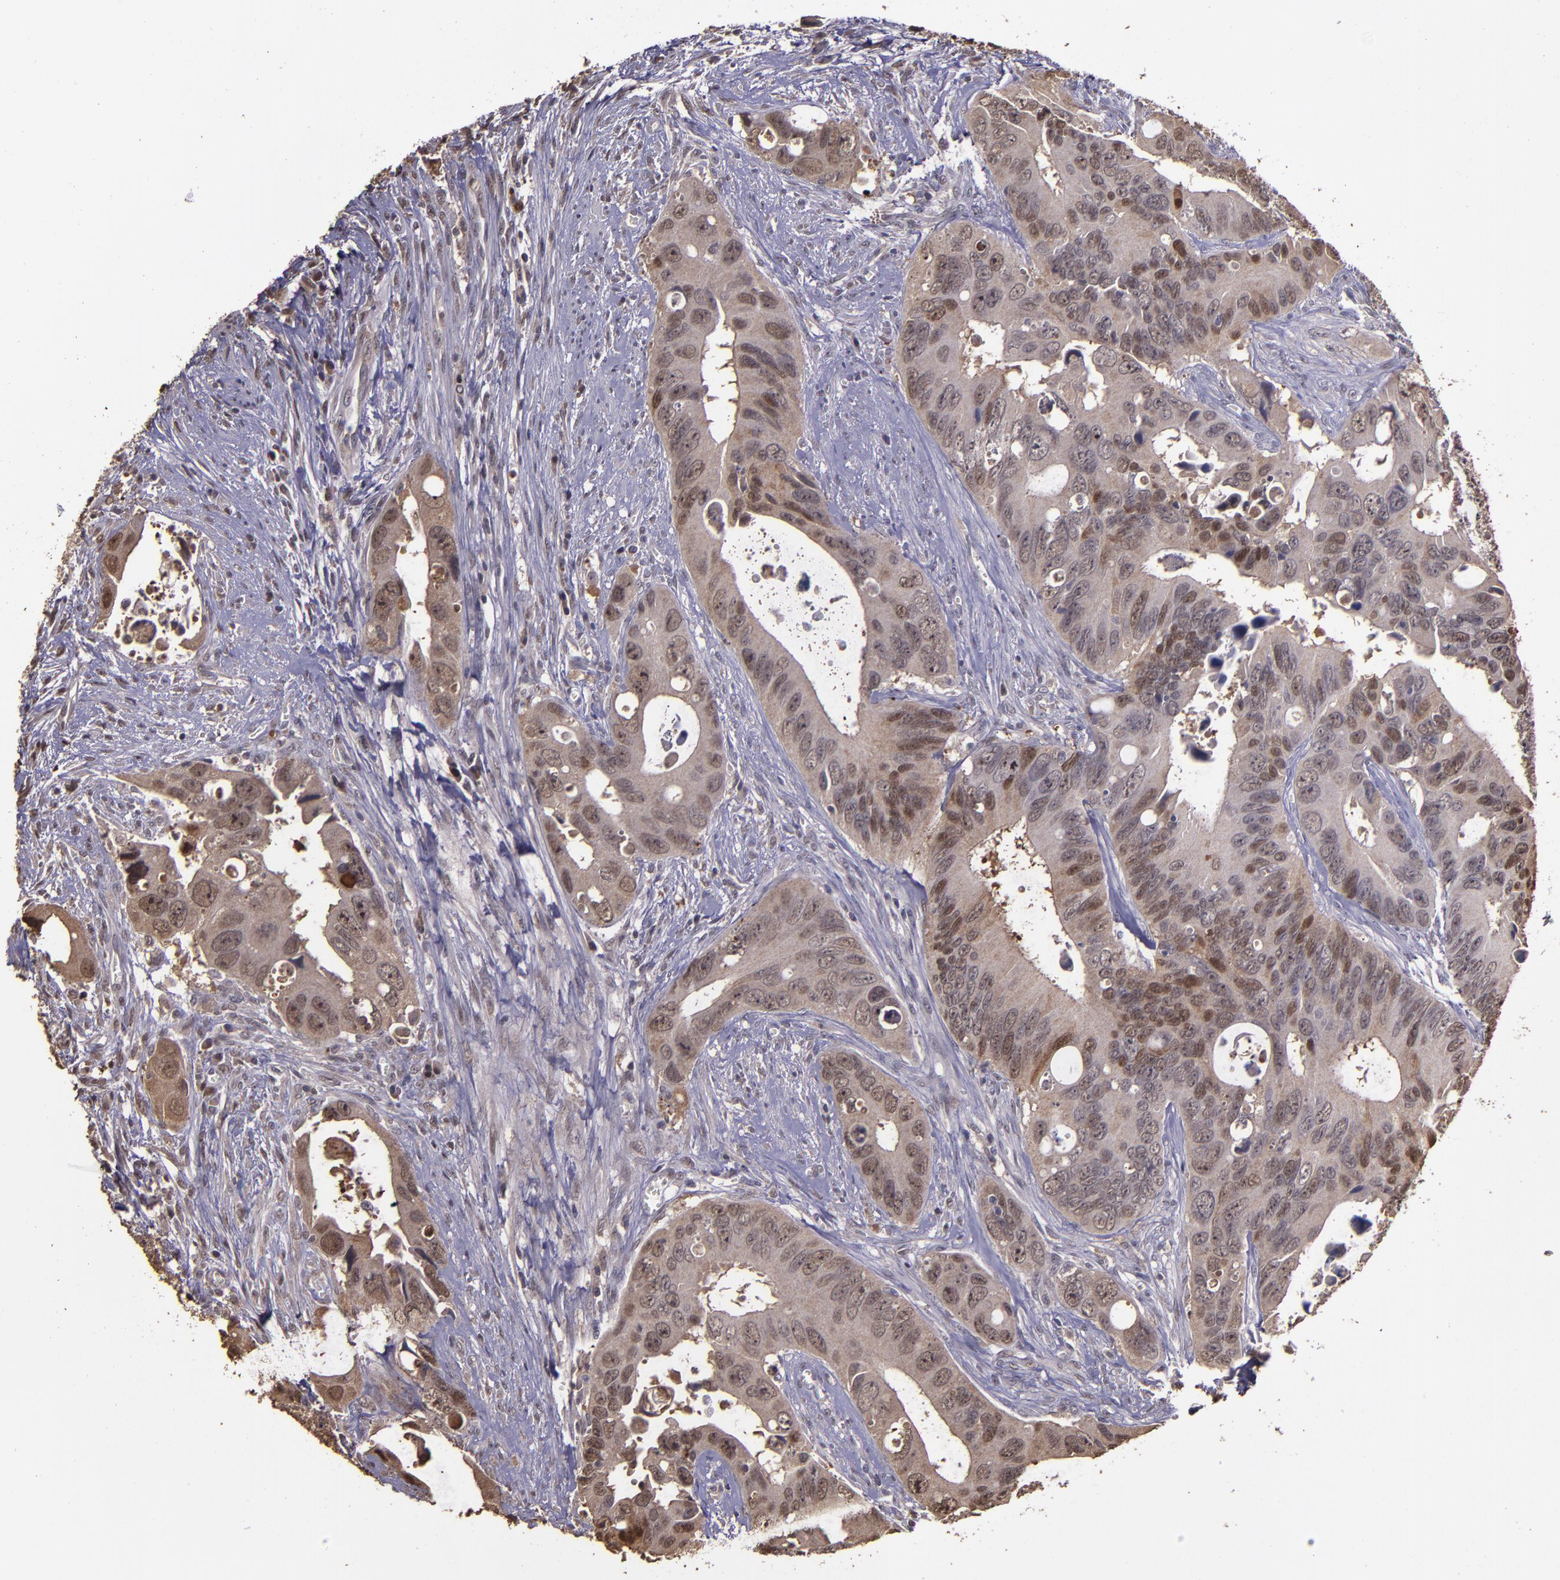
{"staining": {"intensity": "moderate", "quantity": ">75%", "location": "cytoplasmic/membranous,nuclear"}, "tissue": "colorectal cancer", "cell_type": "Tumor cells", "image_type": "cancer", "snomed": [{"axis": "morphology", "description": "Adenocarcinoma, NOS"}, {"axis": "topography", "description": "Rectum"}], "caption": "Tumor cells exhibit medium levels of moderate cytoplasmic/membranous and nuclear positivity in about >75% of cells in human colorectal cancer (adenocarcinoma). Immunohistochemistry (ihc) stains the protein of interest in brown and the nuclei are stained blue.", "gene": "SERPINF2", "patient": {"sex": "male", "age": 70}}